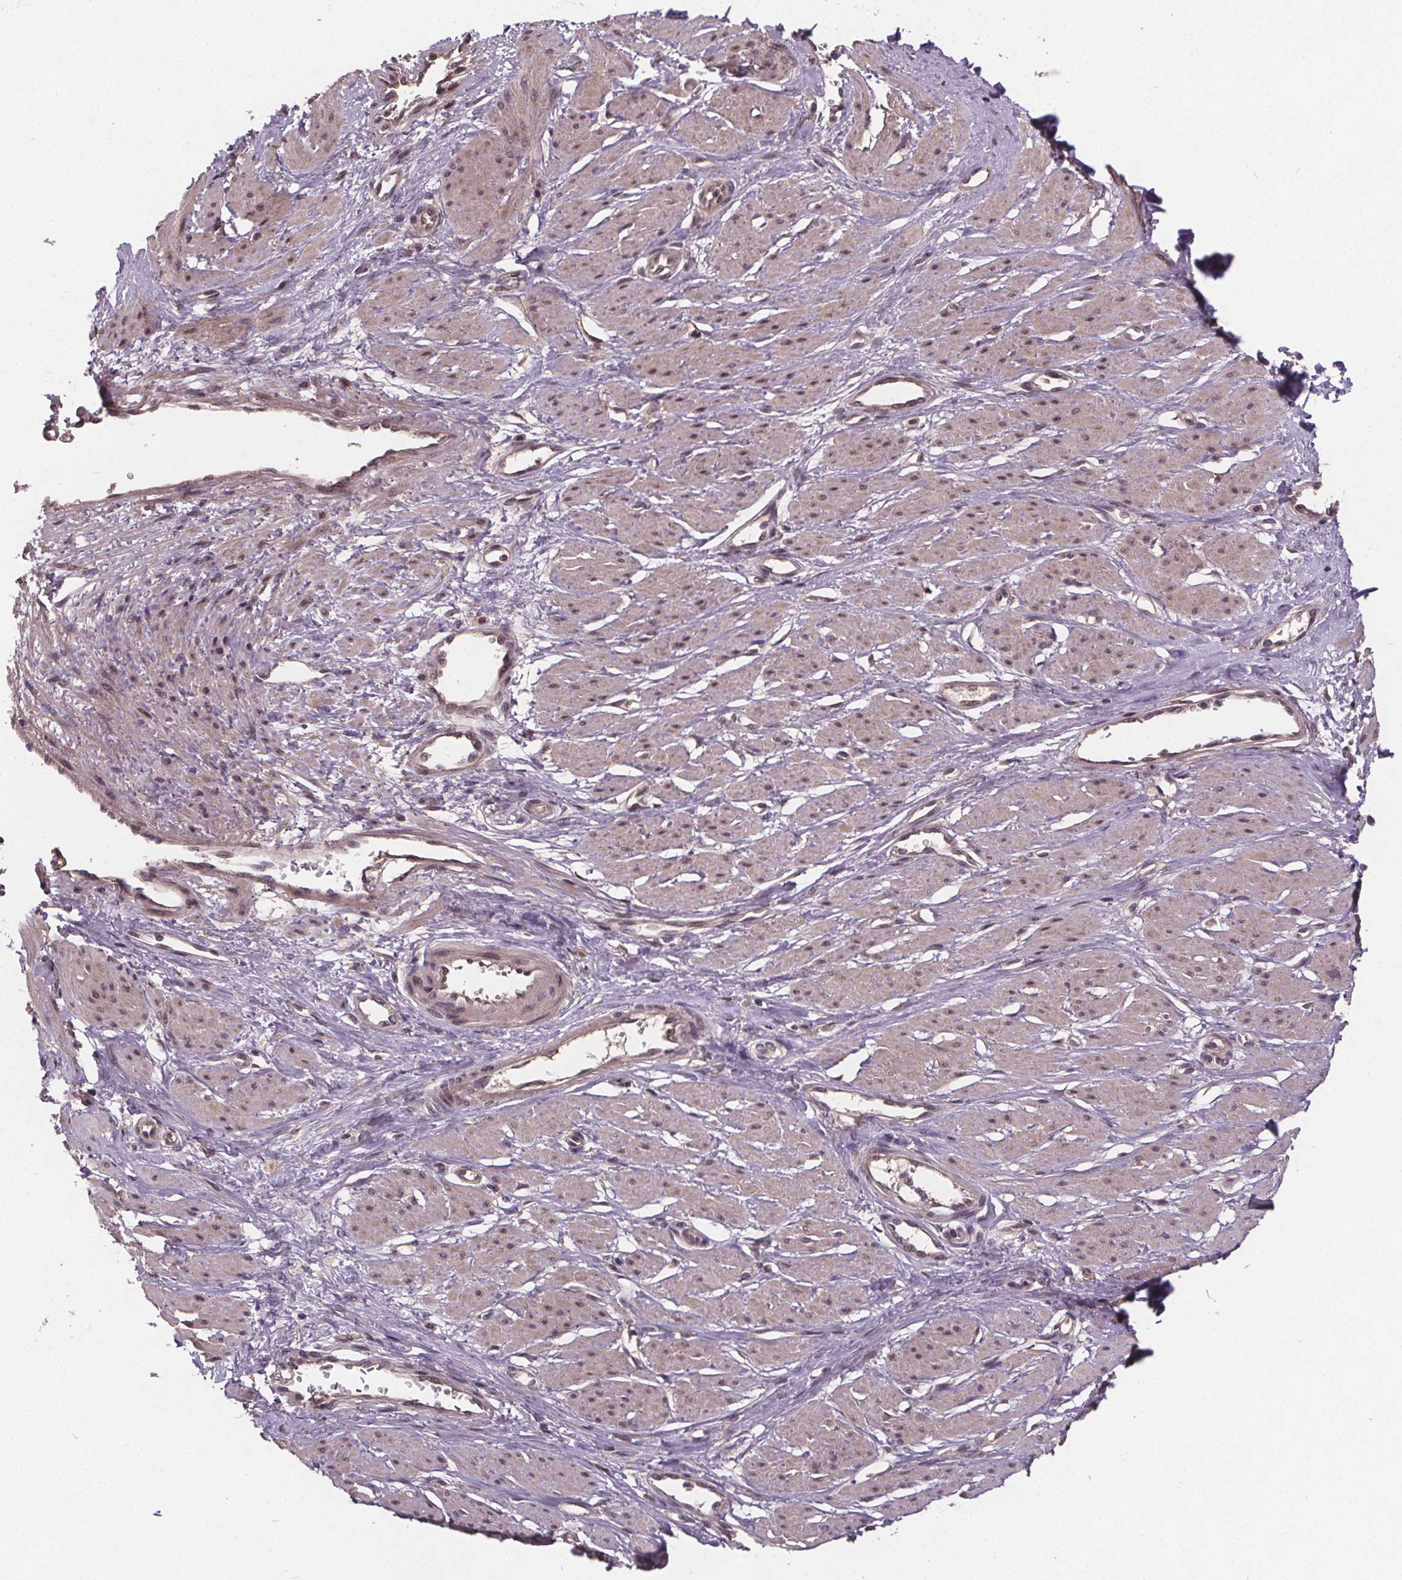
{"staining": {"intensity": "weak", "quantity": "<25%", "location": "nuclear"}, "tissue": "smooth muscle", "cell_type": "Smooth muscle cells", "image_type": "normal", "snomed": [{"axis": "morphology", "description": "Normal tissue, NOS"}, {"axis": "topography", "description": "Smooth muscle"}, {"axis": "topography", "description": "Uterus"}], "caption": "This is an immunohistochemistry (IHC) photomicrograph of benign human smooth muscle. There is no expression in smooth muscle cells.", "gene": "USP9X", "patient": {"sex": "female", "age": 39}}